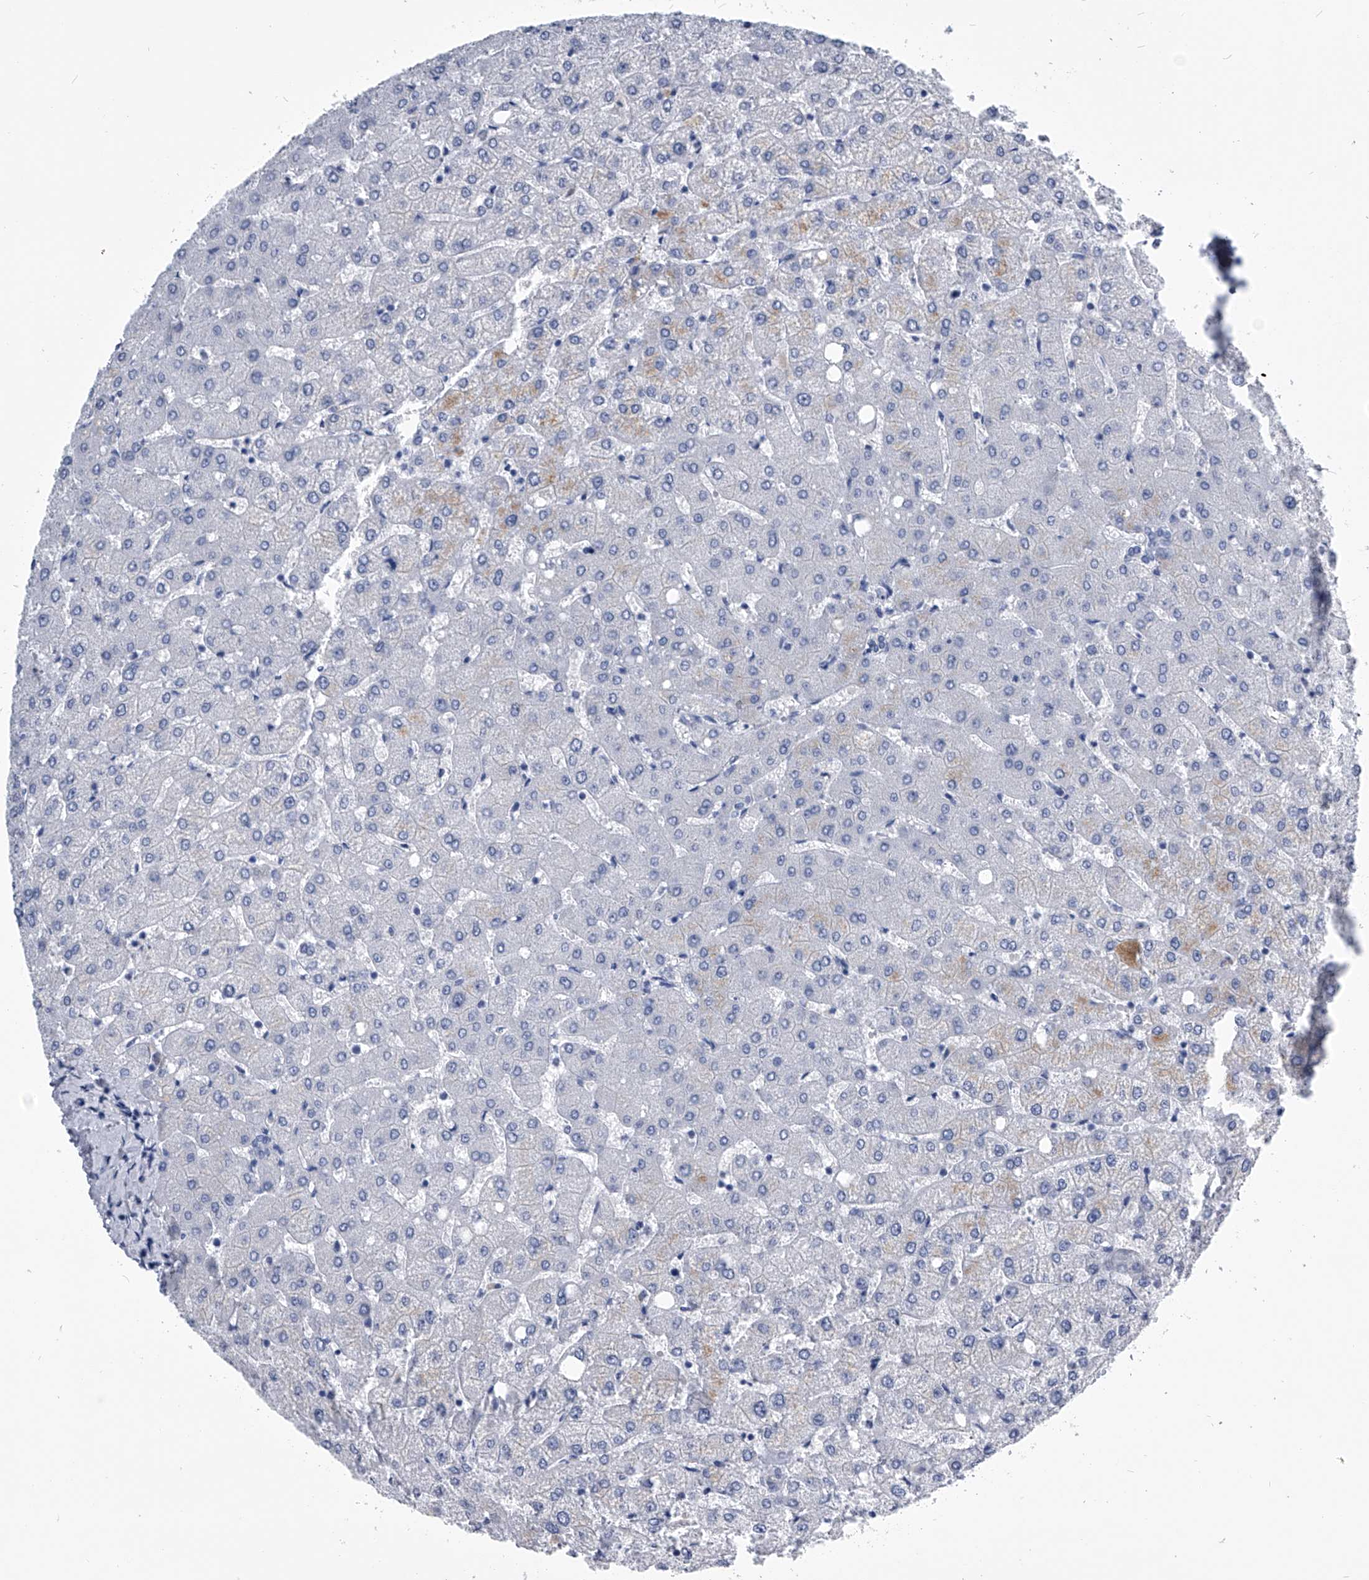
{"staining": {"intensity": "negative", "quantity": "none", "location": "none"}, "tissue": "liver", "cell_type": "Cholangiocytes", "image_type": "normal", "snomed": [{"axis": "morphology", "description": "Normal tissue, NOS"}, {"axis": "topography", "description": "Liver"}], "caption": "Immunohistochemical staining of unremarkable liver displays no significant staining in cholangiocytes. Nuclei are stained in blue.", "gene": "PDXK", "patient": {"sex": "female", "age": 54}}